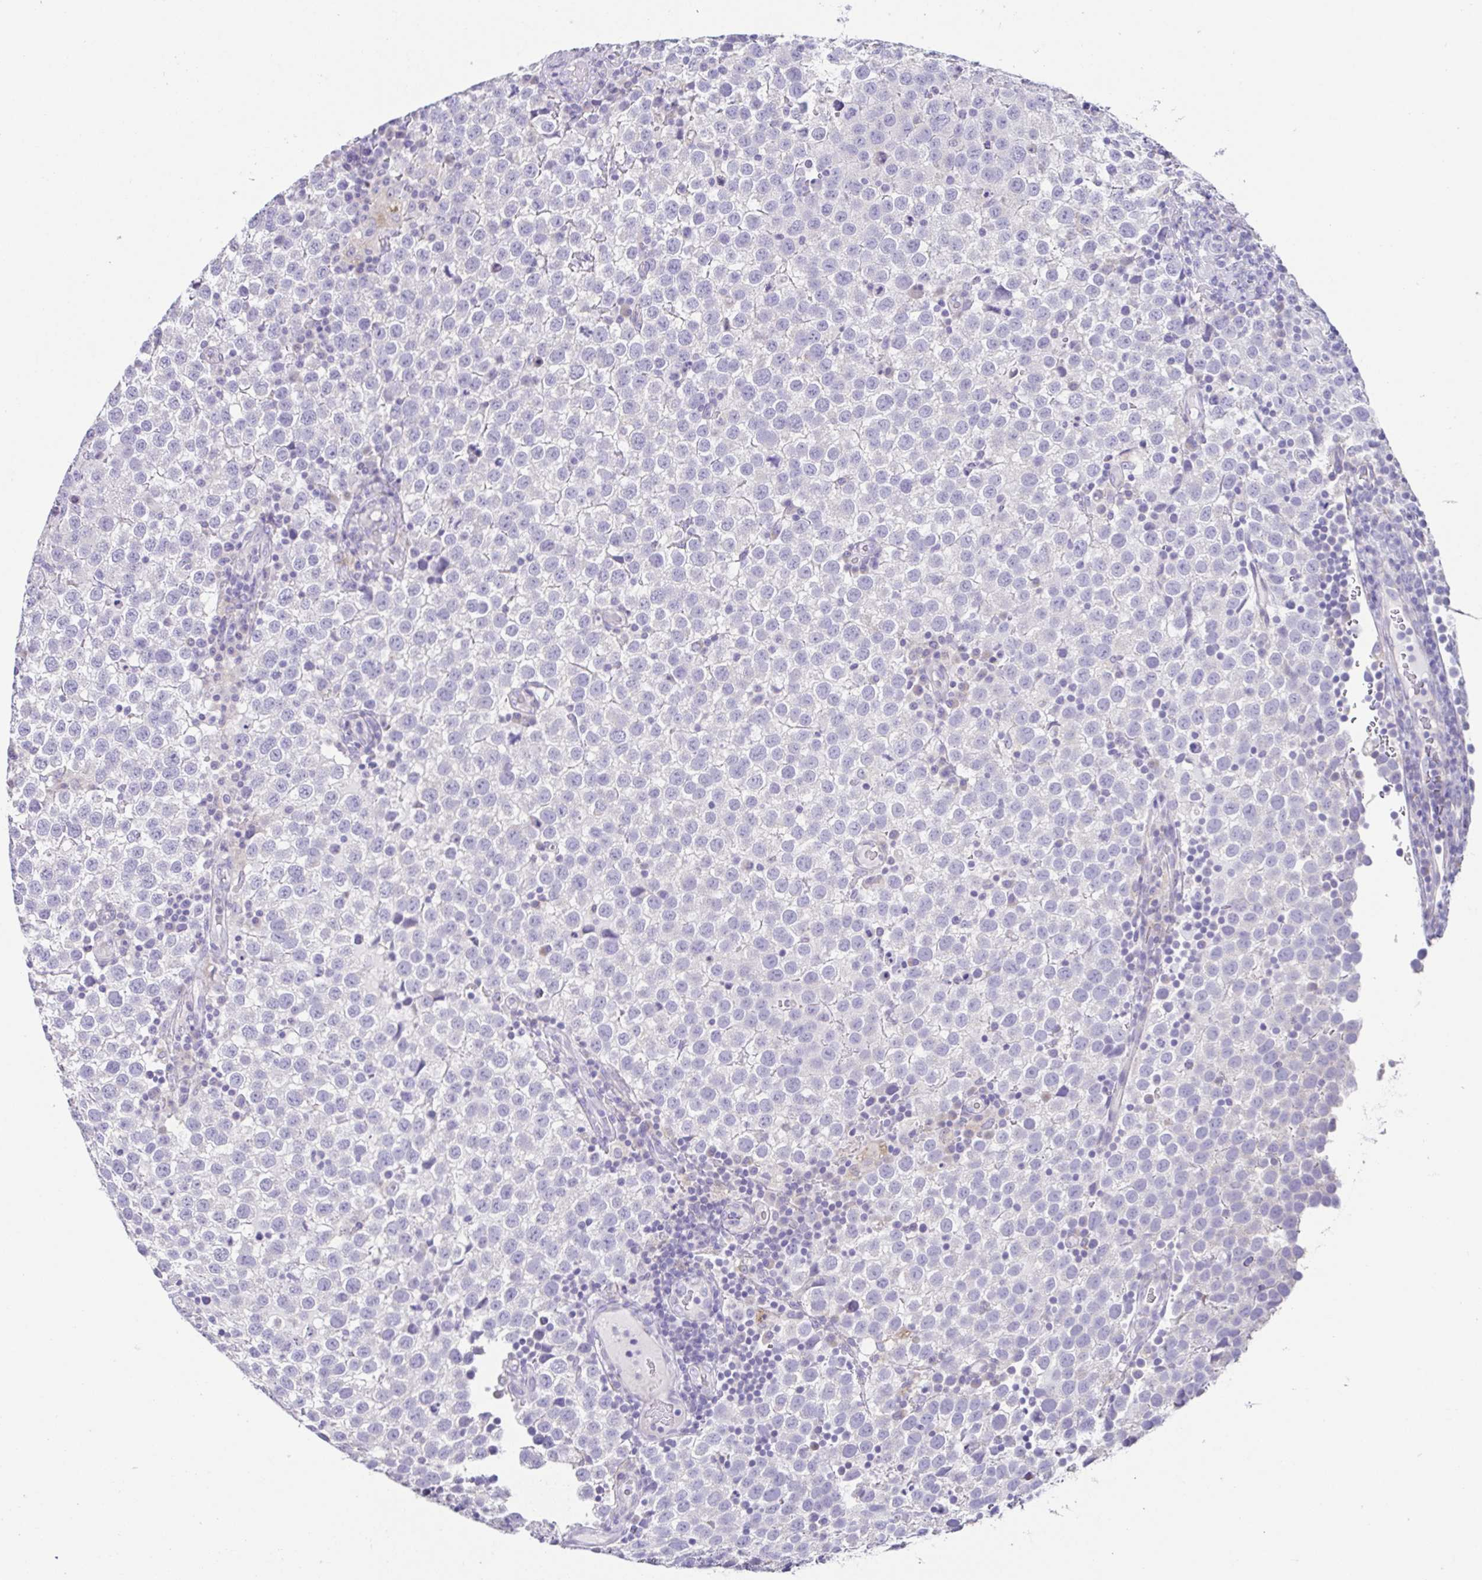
{"staining": {"intensity": "negative", "quantity": "none", "location": "none"}, "tissue": "testis cancer", "cell_type": "Tumor cells", "image_type": "cancer", "snomed": [{"axis": "morphology", "description": "Seminoma, NOS"}, {"axis": "topography", "description": "Testis"}], "caption": "Micrograph shows no protein expression in tumor cells of testis seminoma tissue. (DAB immunohistochemistry, high magnification).", "gene": "RDH11", "patient": {"sex": "male", "age": 34}}